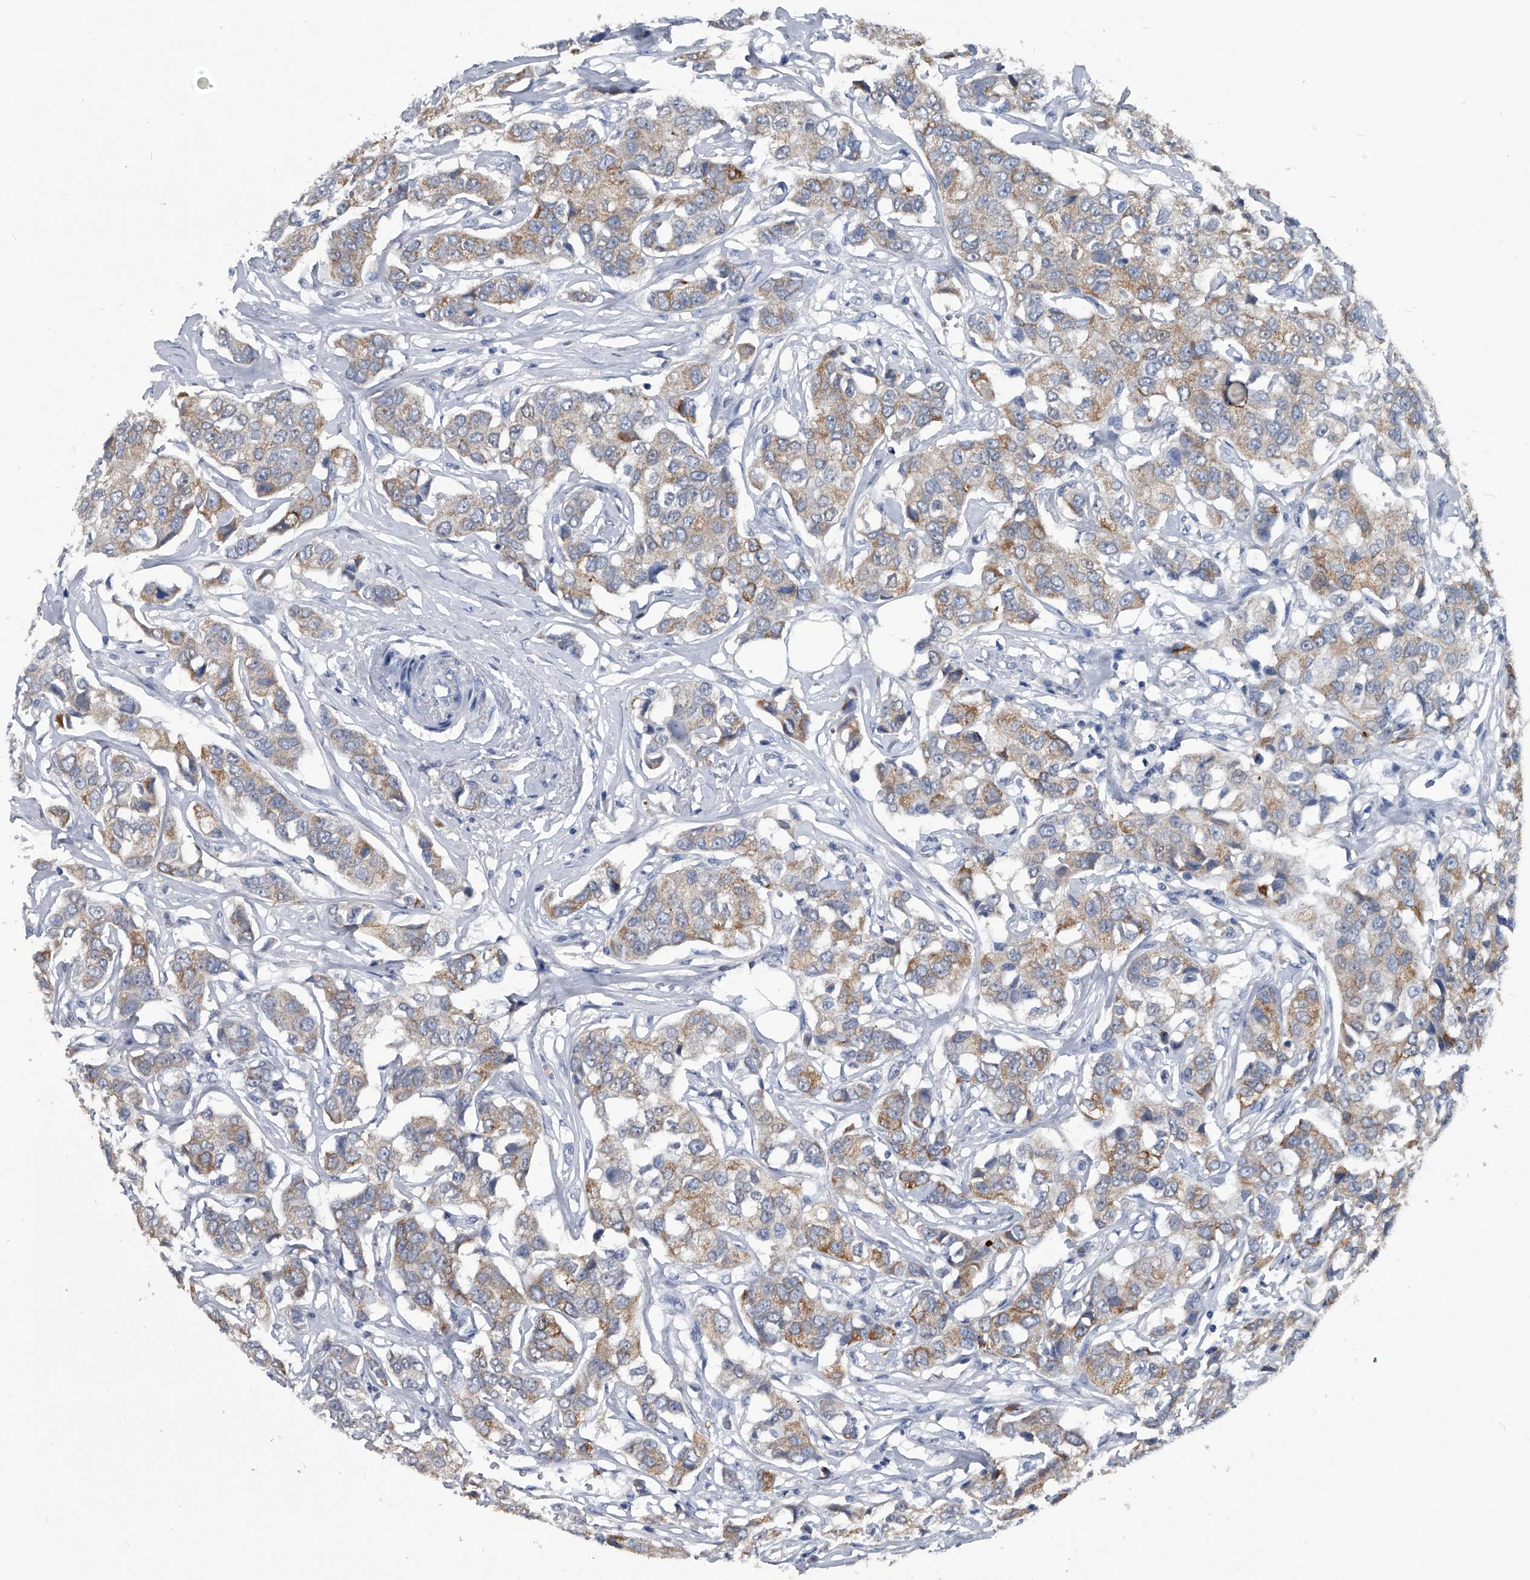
{"staining": {"intensity": "moderate", "quantity": ">75%", "location": "cytoplasmic/membranous"}, "tissue": "breast cancer", "cell_type": "Tumor cells", "image_type": "cancer", "snomed": [{"axis": "morphology", "description": "Duct carcinoma"}, {"axis": "topography", "description": "Breast"}], "caption": "Immunohistochemistry (IHC) of human breast cancer (intraductal carcinoma) exhibits medium levels of moderate cytoplasmic/membranous expression in approximately >75% of tumor cells.", "gene": "BCAS1", "patient": {"sex": "female", "age": 80}}